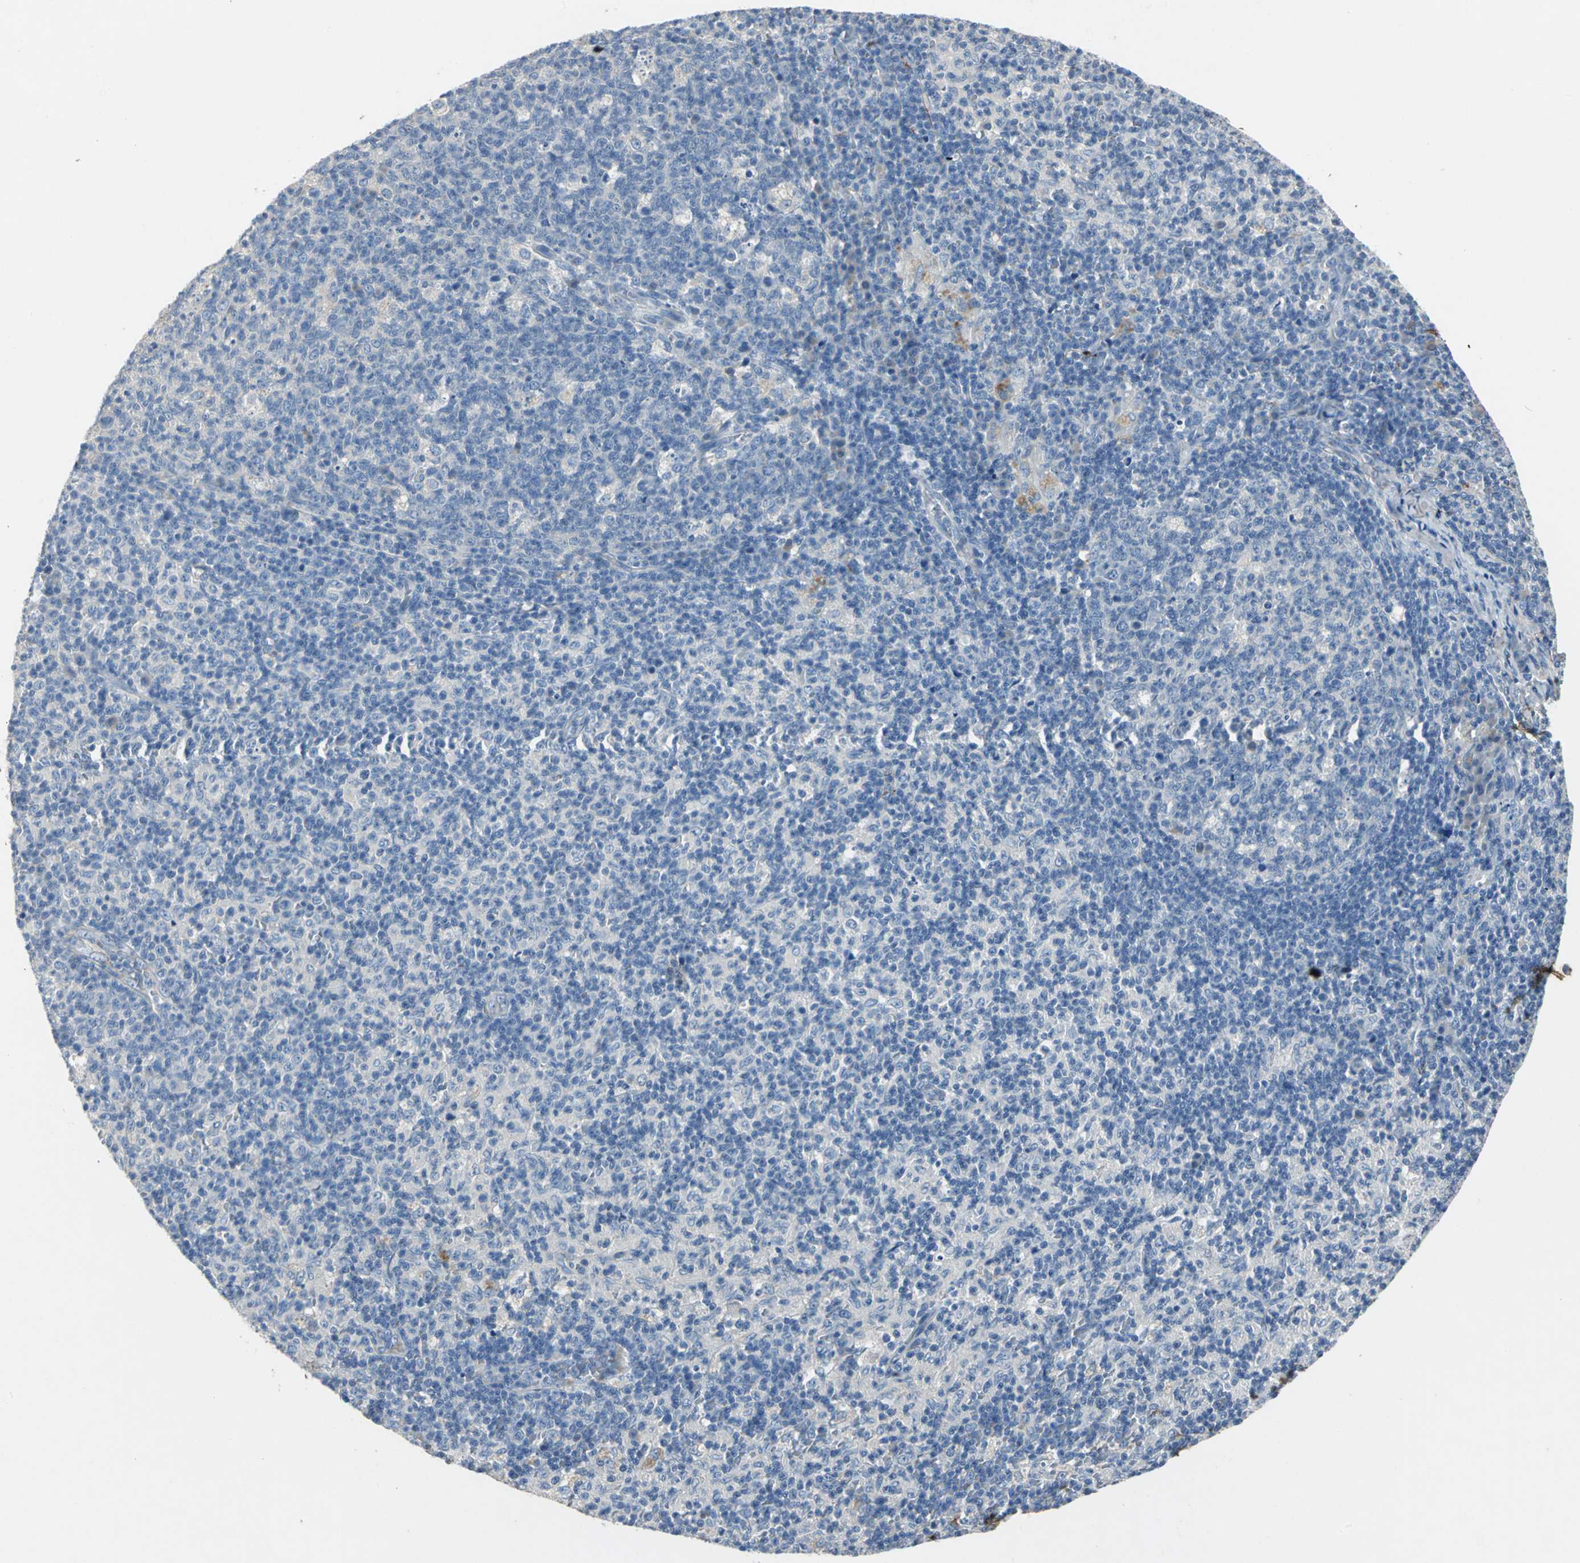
{"staining": {"intensity": "negative", "quantity": "none", "location": "none"}, "tissue": "lymph node", "cell_type": "Germinal center cells", "image_type": "normal", "snomed": [{"axis": "morphology", "description": "Normal tissue, NOS"}, {"axis": "morphology", "description": "Inflammation, NOS"}, {"axis": "topography", "description": "Lymph node"}], "caption": "Immunohistochemistry (IHC) histopathology image of normal lymph node stained for a protein (brown), which shows no positivity in germinal center cells. (Stains: DAB immunohistochemistry with hematoxylin counter stain, Microscopy: brightfield microscopy at high magnification).", "gene": "EFNB3", "patient": {"sex": "male", "age": 55}}